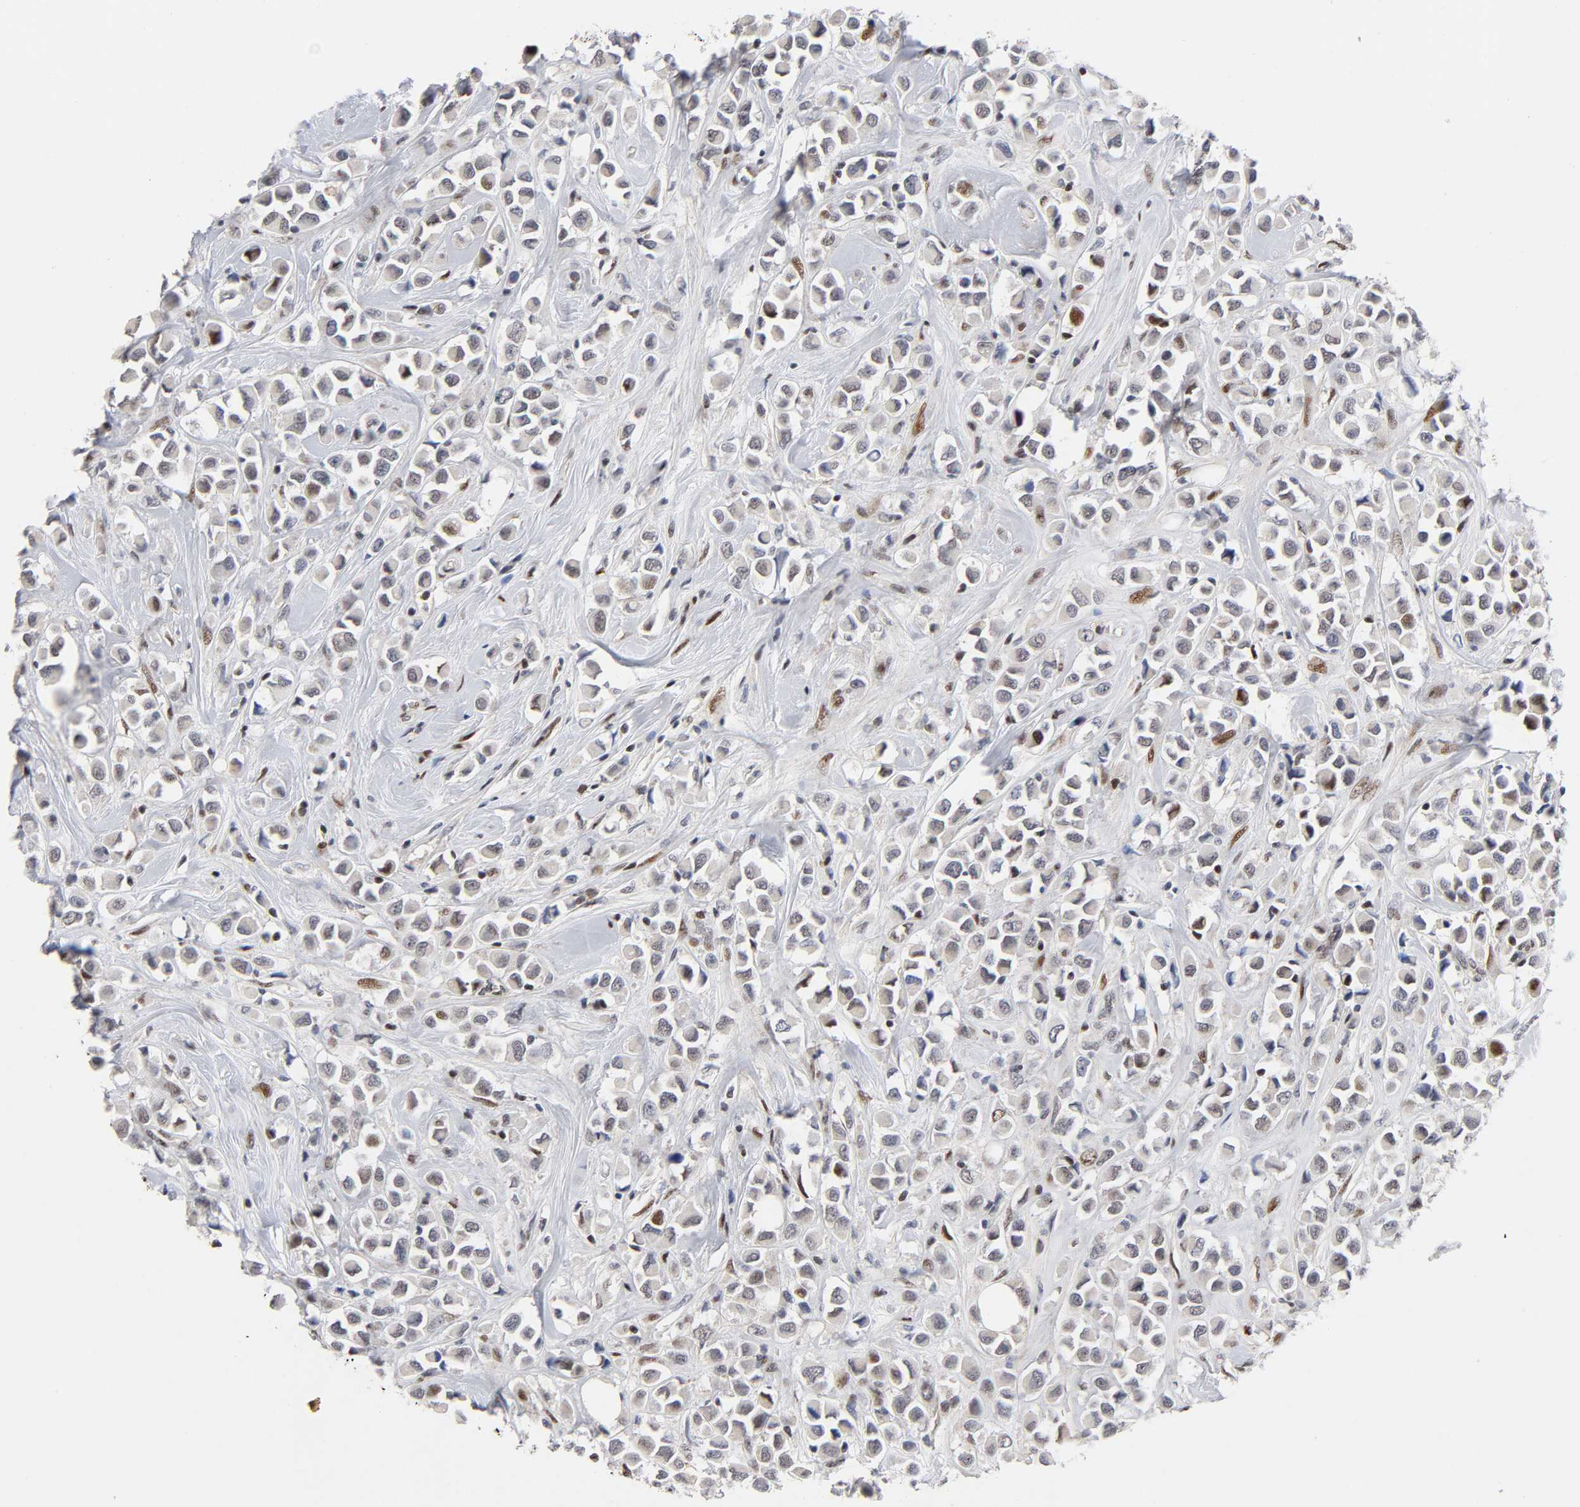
{"staining": {"intensity": "weak", "quantity": "25%-75%", "location": "nuclear"}, "tissue": "breast cancer", "cell_type": "Tumor cells", "image_type": "cancer", "snomed": [{"axis": "morphology", "description": "Duct carcinoma"}, {"axis": "topography", "description": "Breast"}], "caption": "A low amount of weak nuclear staining is appreciated in about 25%-75% of tumor cells in breast cancer (invasive ductal carcinoma) tissue. The staining was performed using DAB (3,3'-diaminobenzidine), with brown indicating positive protein expression. Nuclei are stained blue with hematoxylin.", "gene": "STK38", "patient": {"sex": "female", "age": 61}}